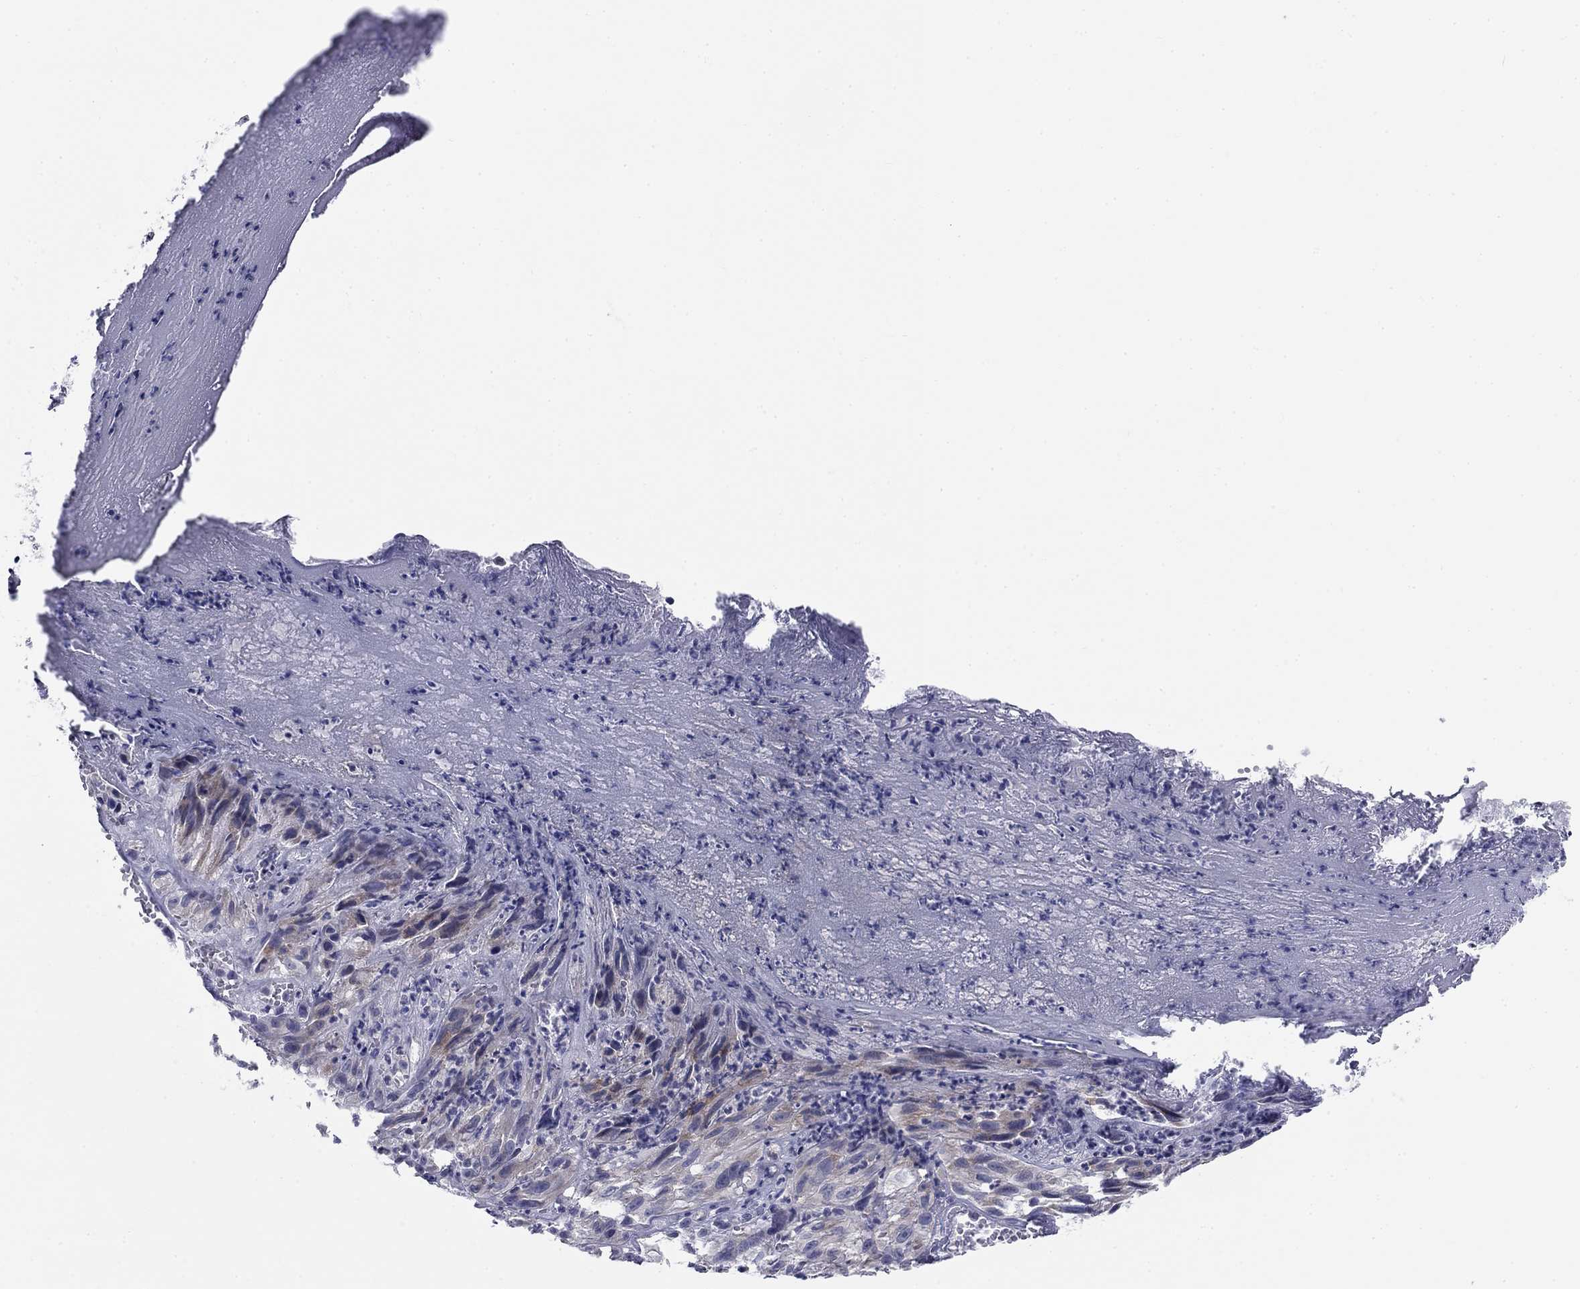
{"staining": {"intensity": "negative", "quantity": "none", "location": "none"}, "tissue": "melanoma", "cell_type": "Tumor cells", "image_type": "cancer", "snomed": [{"axis": "morphology", "description": "Malignant melanoma, NOS"}, {"axis": "topography", "description": "Skin"}], "caption": "High power microscopy image of an immunohistochemistry histopathology image of melanoma, revealing no significant positivity in tumor cells.", "gene": "CACNA1A", "patient": {"sex": "male", "age": 51}}